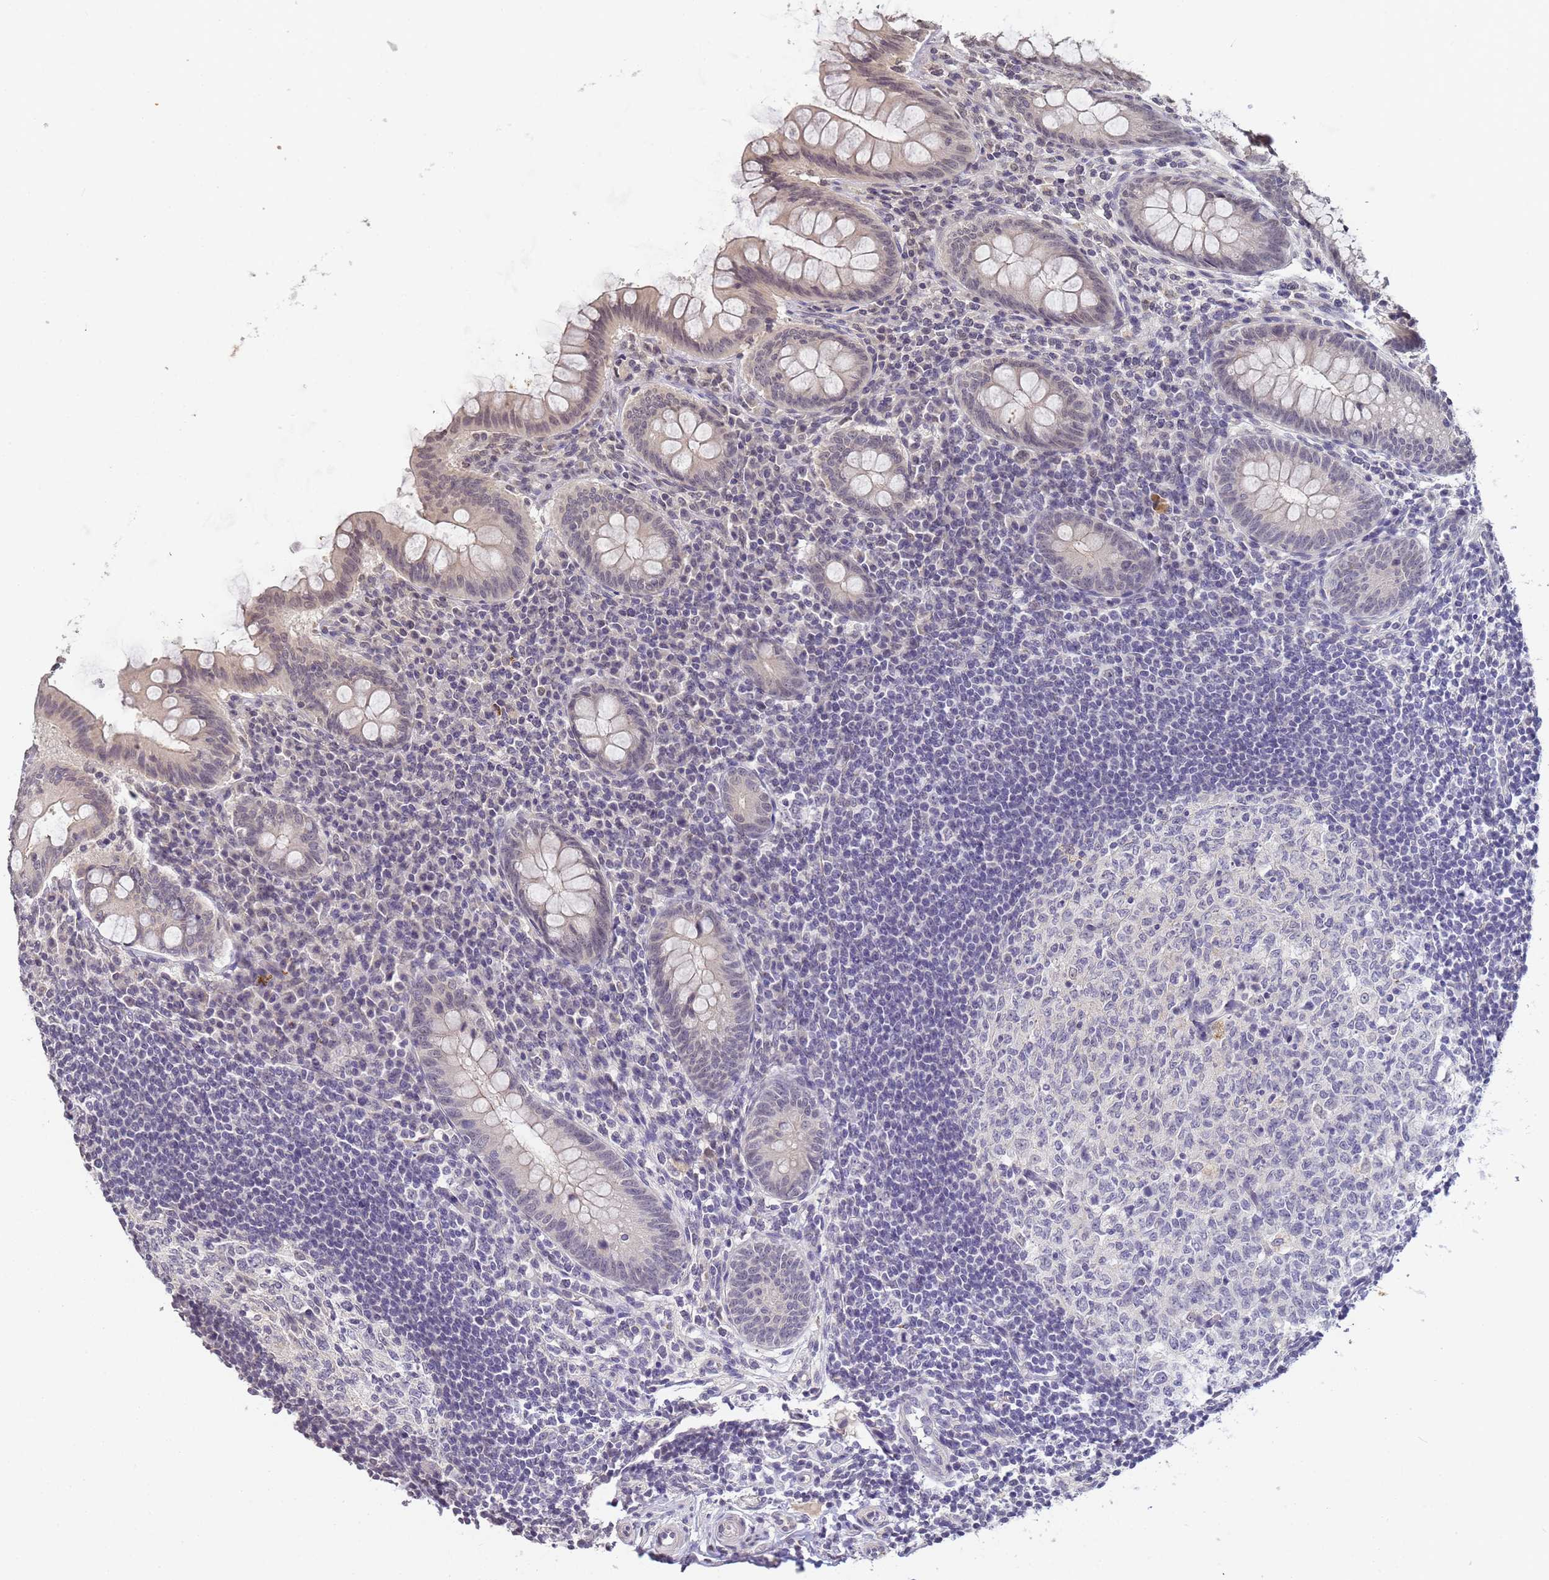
{"staining": {"intensity": "negative", "quantity": "none", "location": "none"}, "tissue": "appendix", "cell_type": "Glandular cells", "image_type": "normal", "snomed": [{"axis": "morphology", "description": "Normal tissue, NOS"}, {"axis": "topography", "description": "Appendix"}], "caption": "Glandular cells show no significant expression in normal appendix. (Stains: DAB (3,3'-diaminobenzidine) immunohistochemistry with hematoxylin counter stain, Microscopy: brightfield microscopy at high magnification).", "gene": "MYL7", "patient": {"sex": "female", "age": 33}}